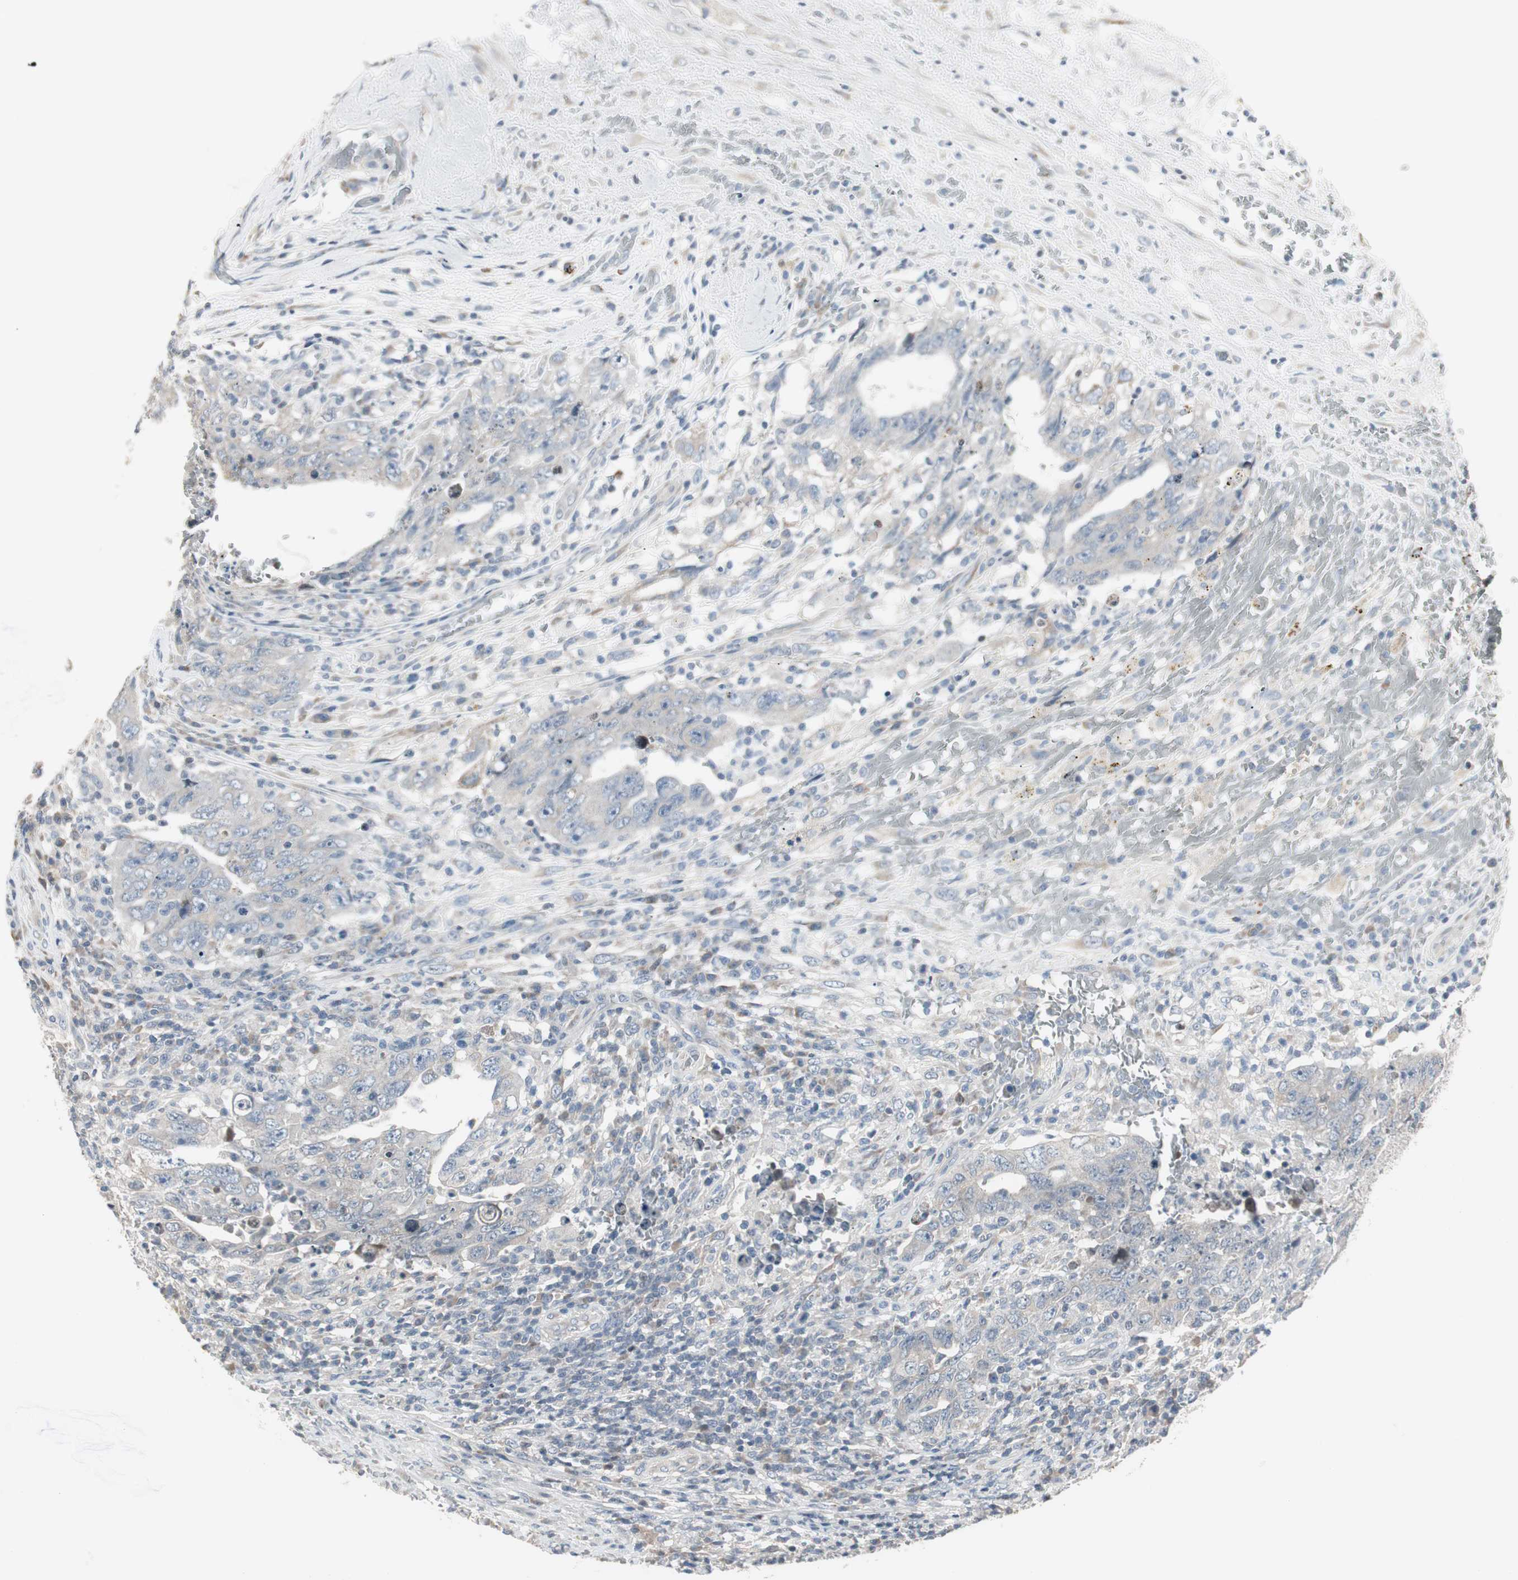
{"staining": {"intensity": "weak", "quantity": "25%-75%", "location": "cytoplasmic/membranous"}, "tissue": "testis cancer", "cell_type": "Tumor cells", "image_type": "cancer", "snomed": [{"axis": "morphology", "description": "Carcinoma, Embryonal, NOS"}, {"axis": "topography", "description": "Testis"}], "caption": "Immunohistochemical staining of human testis embryonal carcinoma exhibits low levels of weak cytoplasmic/membranous expression in approximately 25%-75% of tumor cells.", "gene": "PDZK1", "patient": {"sex": "male", "age": 26}}